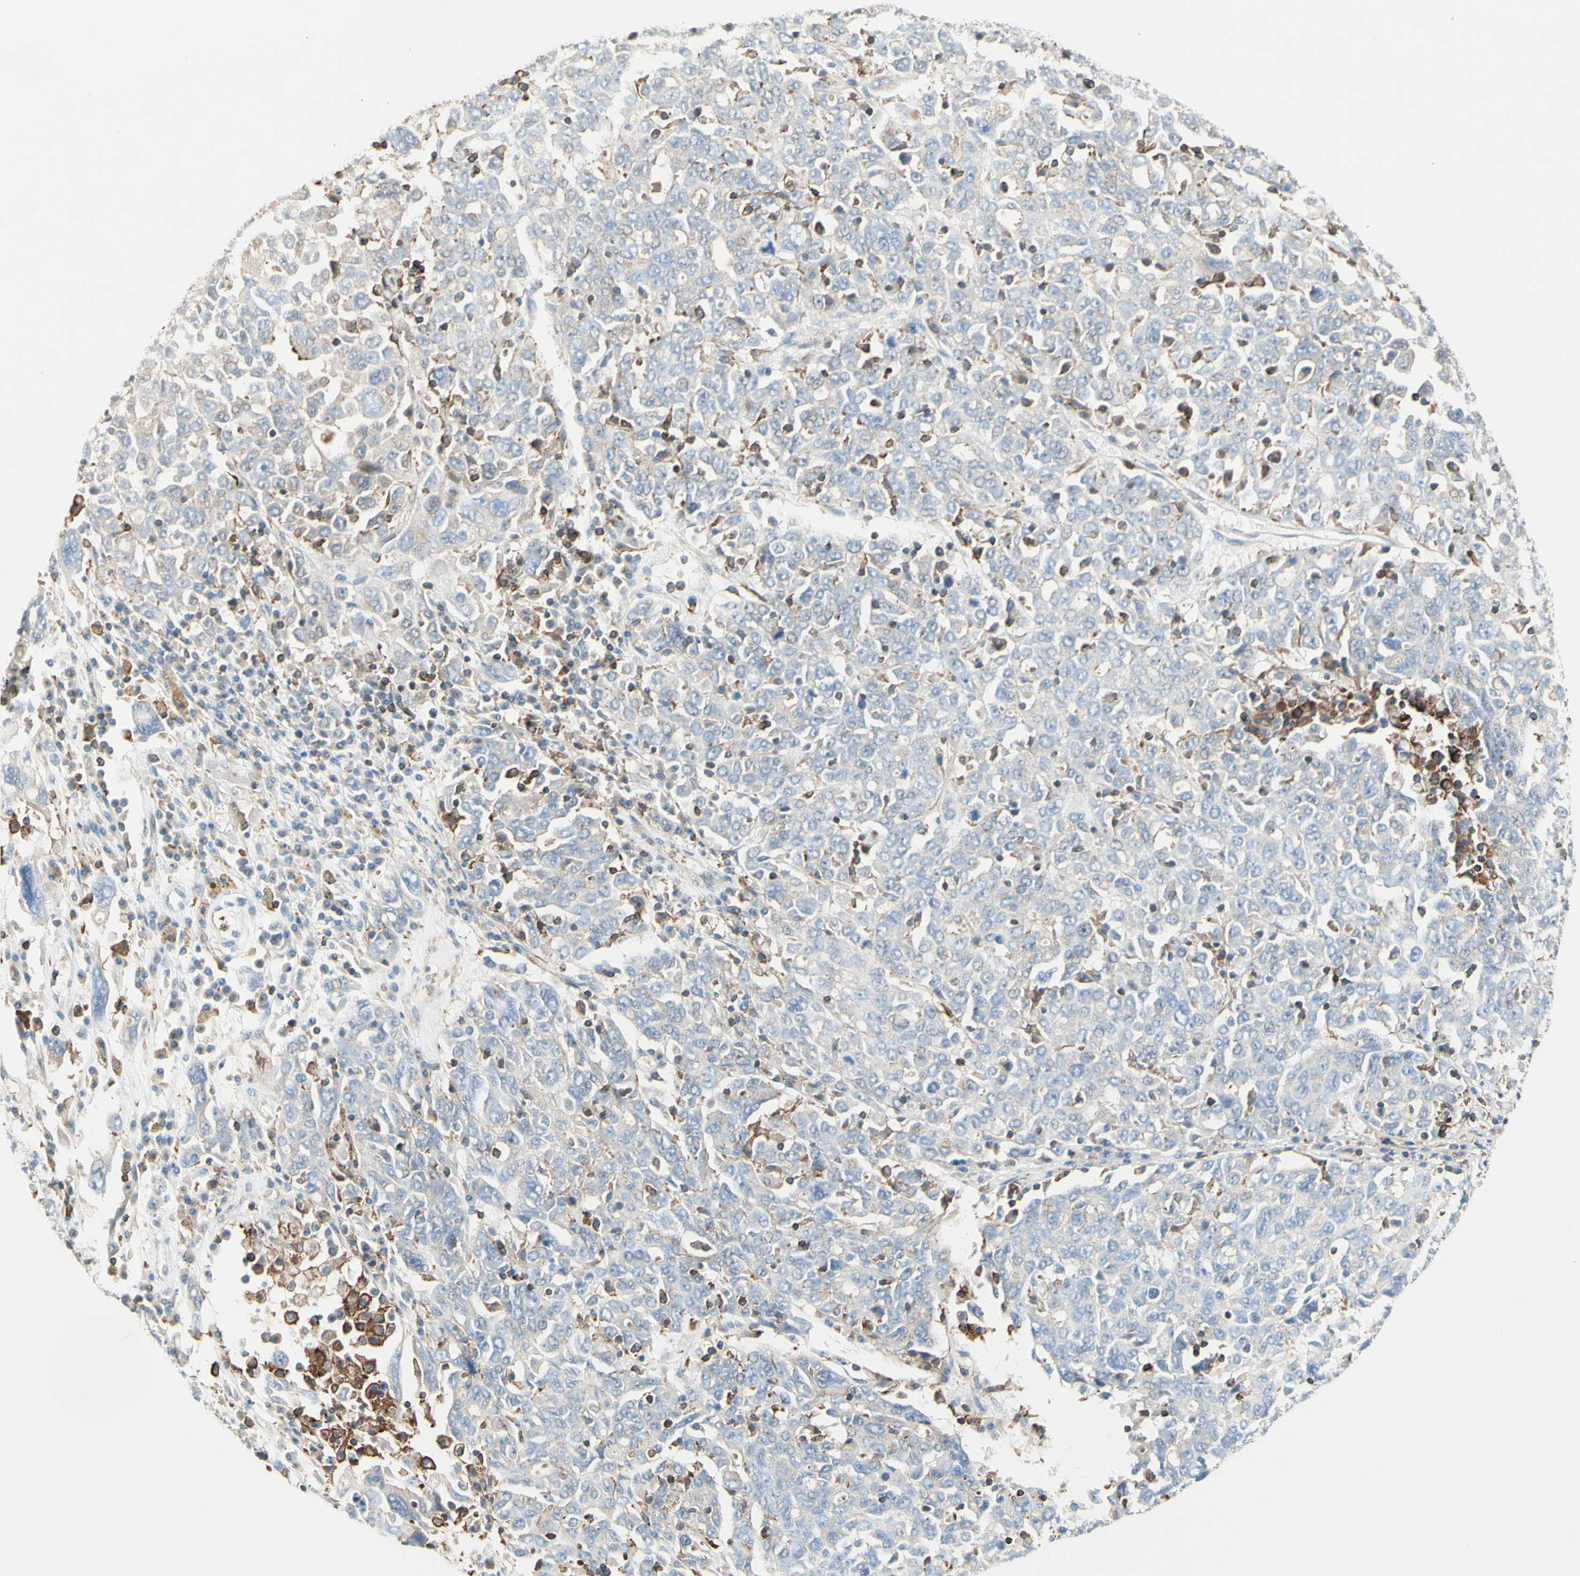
{"staining": {"intensity": "negative", "quantity": "none", "location": "none"}, "tissue": "ovarian cancer", "cell_type": "Tumor cells", "image_type": "cancer", "snomed": [{"axis": "morphology", "description": "Carcinoma, endometroid"}, {"axis": "topography", "description": "Ovary"}], "caption": "High power microscopy photomicrograph of an immunohistochemistry histopathology image of ovarian cancer, revealing no significant staining in tumor cells.", "gene": "SEMA4C", "patient": {"sex": "female", "age": 62}}